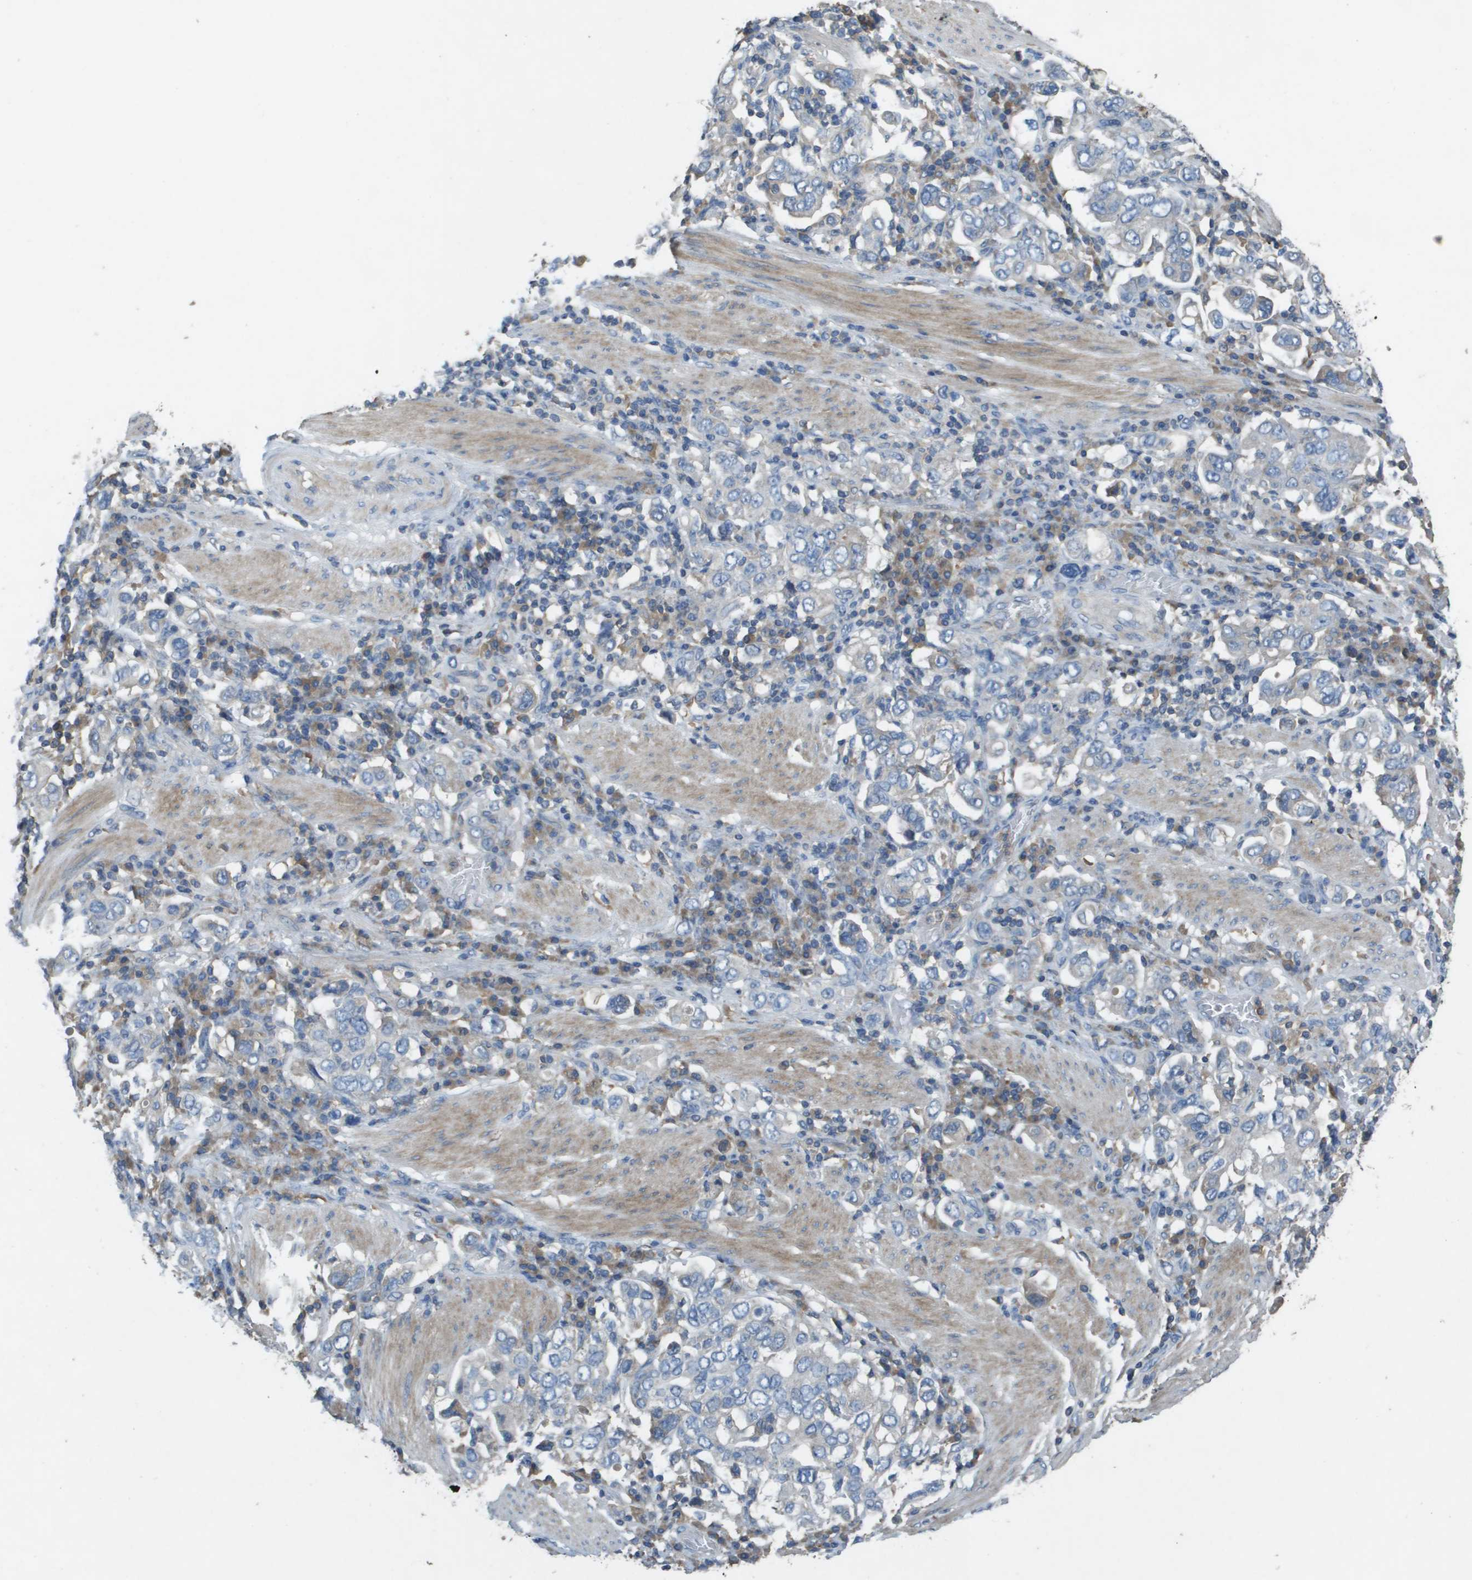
{"staining": {"intensity": "negative", "quantity": "none", "location": "none"}, "tissue": "stomach cancer", "cell_type": "Tumor cells", "image_type": "cancer", "snomed": [{"axis": "morphology", "description": "Adenocarcinoma, NOS"}, {"axis": "topography", "description": "Stomach, upper"}], "caption": "Stomach cancer (adenocarcinoma) was stained to show a protein in brown. There is no significant positivity in tumor cells.", "gene": "CLCA4", "patient": {"sex": "male", "age": 62}}